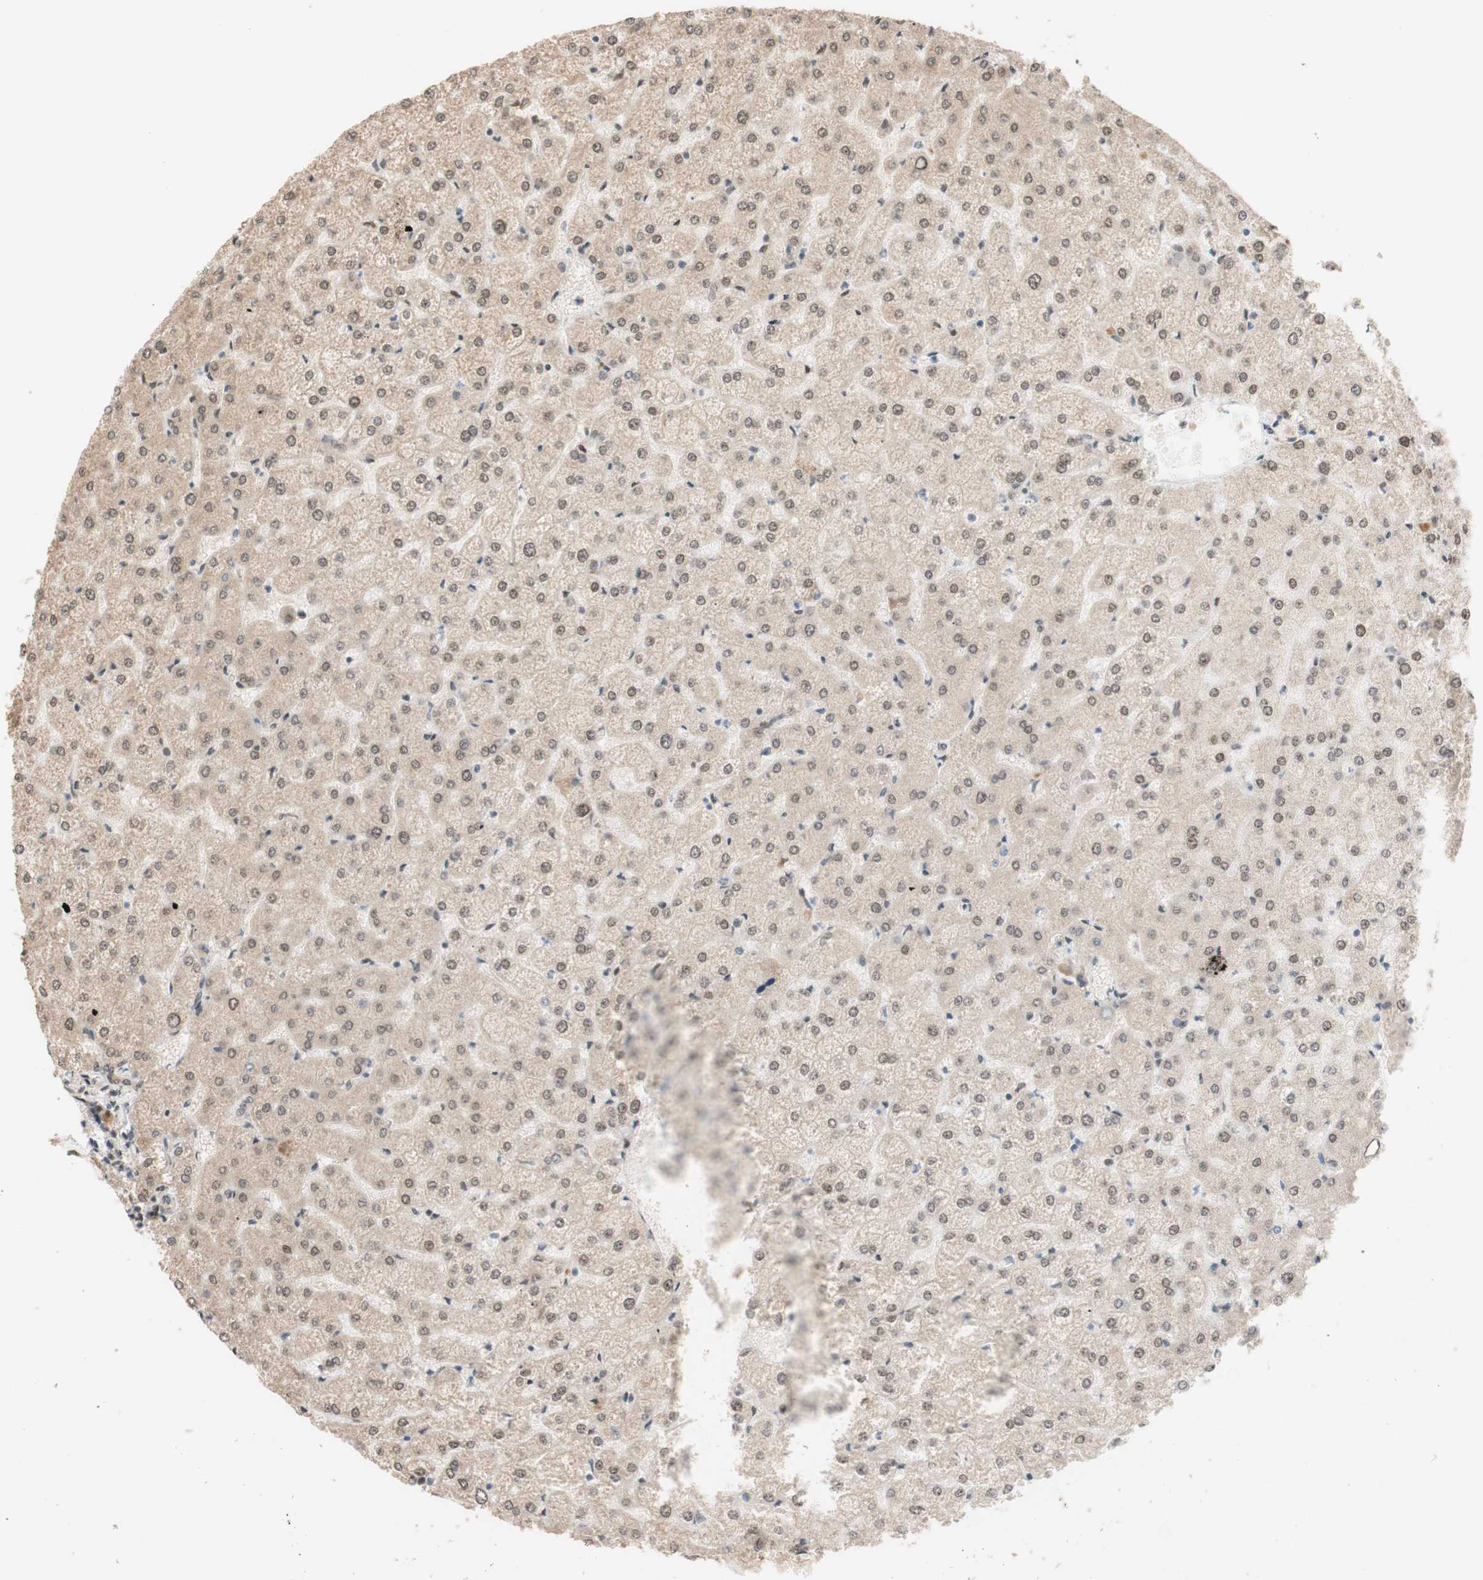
{"staining": {"intensity": "weak", "quantity": ">75%", "location": "cytoplasmic/membranous"}, "tissue": "liver", "cell_type": "Cholangiocytes", "image_type": "normal", "snomed": [{"axis": "morphology", "description": "Normal tissue, NOS"}, {"axis": "topography", "description": "Liver"}], "caption": "Cholangiocytes display low levels of weak cytoplasmic/membranous staining in about >75% of cells in unremarkable liver. Nuclei are stained in blue.", "gene": "CCNC", "patient": {"sex": "female", "age": 32}}